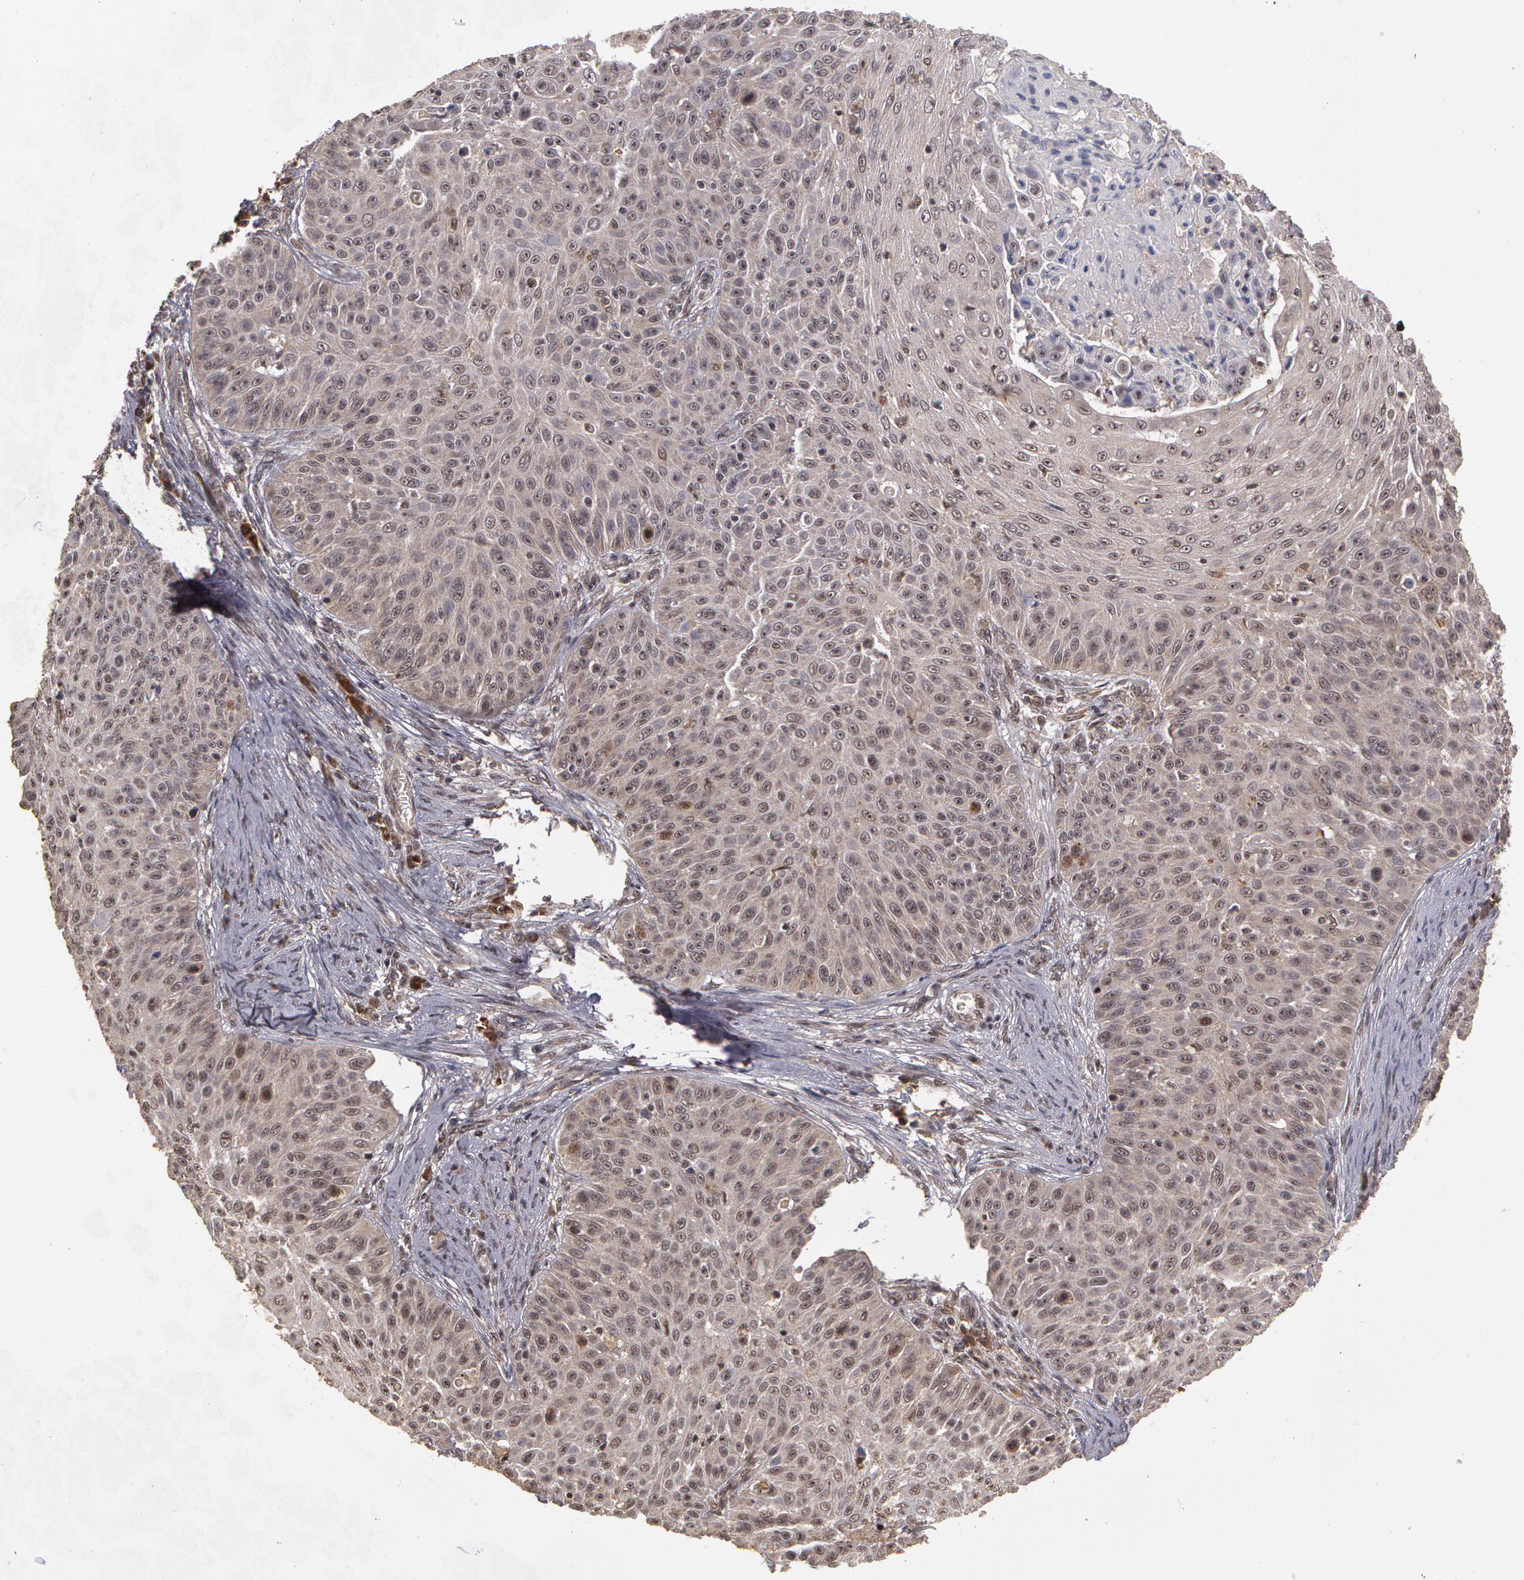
{"staining": {"intensity": "weak", "quantity": ">75%", "location": "cytoplasmic/membranous"}, "tissue": "skin cancer", "cell_type": "Tumor cells", "image_type": "cancer", "snomed": [{"axis": "morphology", "description": "Squamous cell carcinoma, NOS"}, {"axis": "topography", "description": "Skin"}], "caption": "Immunohistochemical staining of human skin squamous cell carcinoma exhibits low levels of weak cytoplasmic/membranous expression in approximately >75% of tumor cells. The staining was performed using DAB, with brown indicating positive protein expression. Nuclei are stained blue with hematoxylin.", "gene": "GLIS1", "patient": {"sex": "male", "age": 82}}